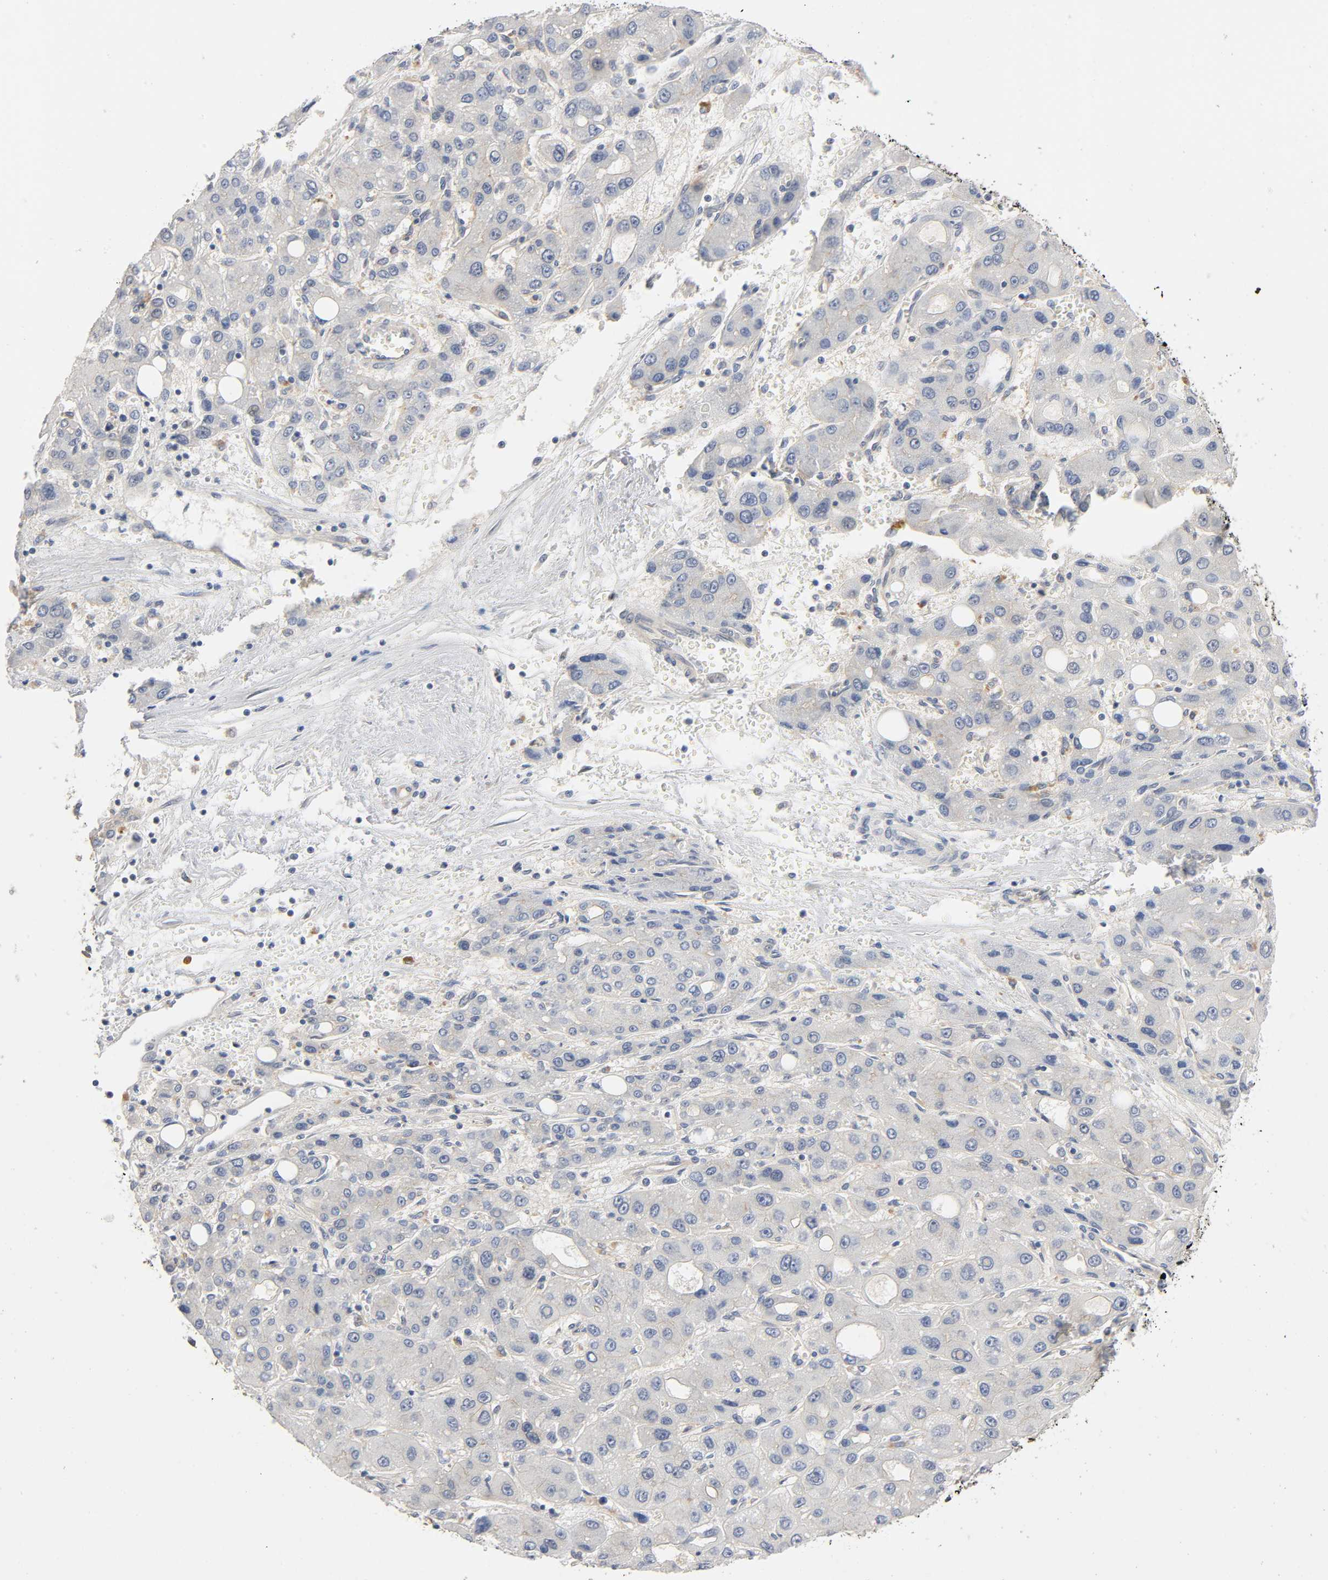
{"staining": {"intensity": "negative", "quantity": "none", "location": "none"}, "tissue": "liver cancer", "cell_type": "Tumor cells", "image_type": "cancer", "snomed": [{"axis": "morphology", "description": "Carcinoma, Hepatocellular, NOS"}, {"axis": "topography", "description": "Liver"}], "caption": "Immunohistochemistry micrograph of human liver cancer stained for a protein (brown), which shows no expression in tumor cells.", "gene": "SCHIP1", "patient": {"sex": "male", "age": 76}}